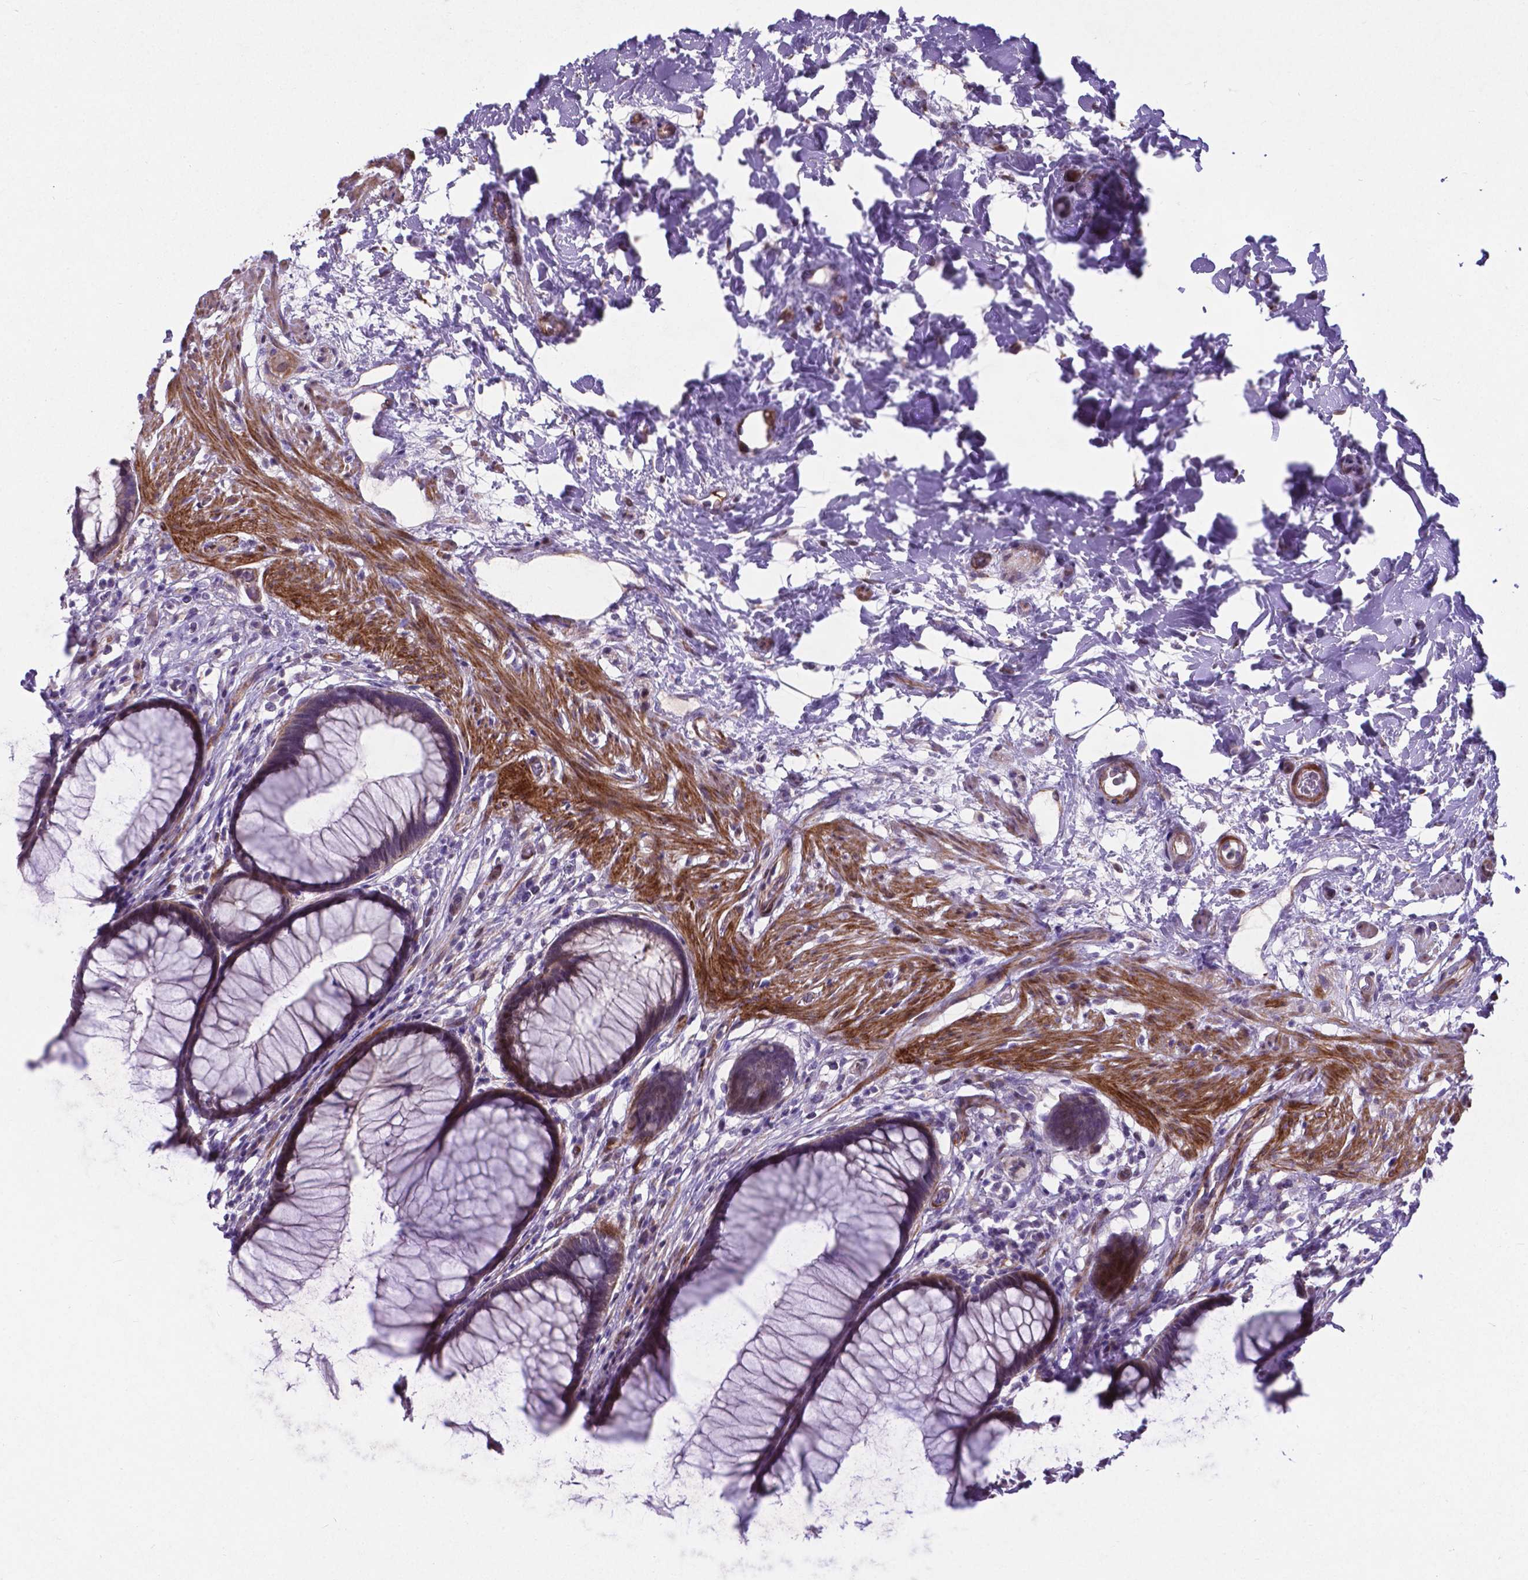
{"staining": {"intensity": "moderate", "quantity": "25%-75%", "location": "cytoplasmic/membranous,nuclear"}, "tissue": "rectum", "cell_type": "Glandular cells", "image_type": "normal", "snomed": [{"axis": "morphology", "description": "Normal tissue, NOS"}, {"axis": "topography", "description": "Smooth muscle"}, {"axis": "topography", "description": "Rectum"}], "caption": "Human rectum stained with a brown dye shows moderate cytoplasmic/membranous,nuclear positive expression in approximately 25%-75% of glandular cells.", "gene": "PFKFB4", "patient": {"sex": "male", "age": 53}}